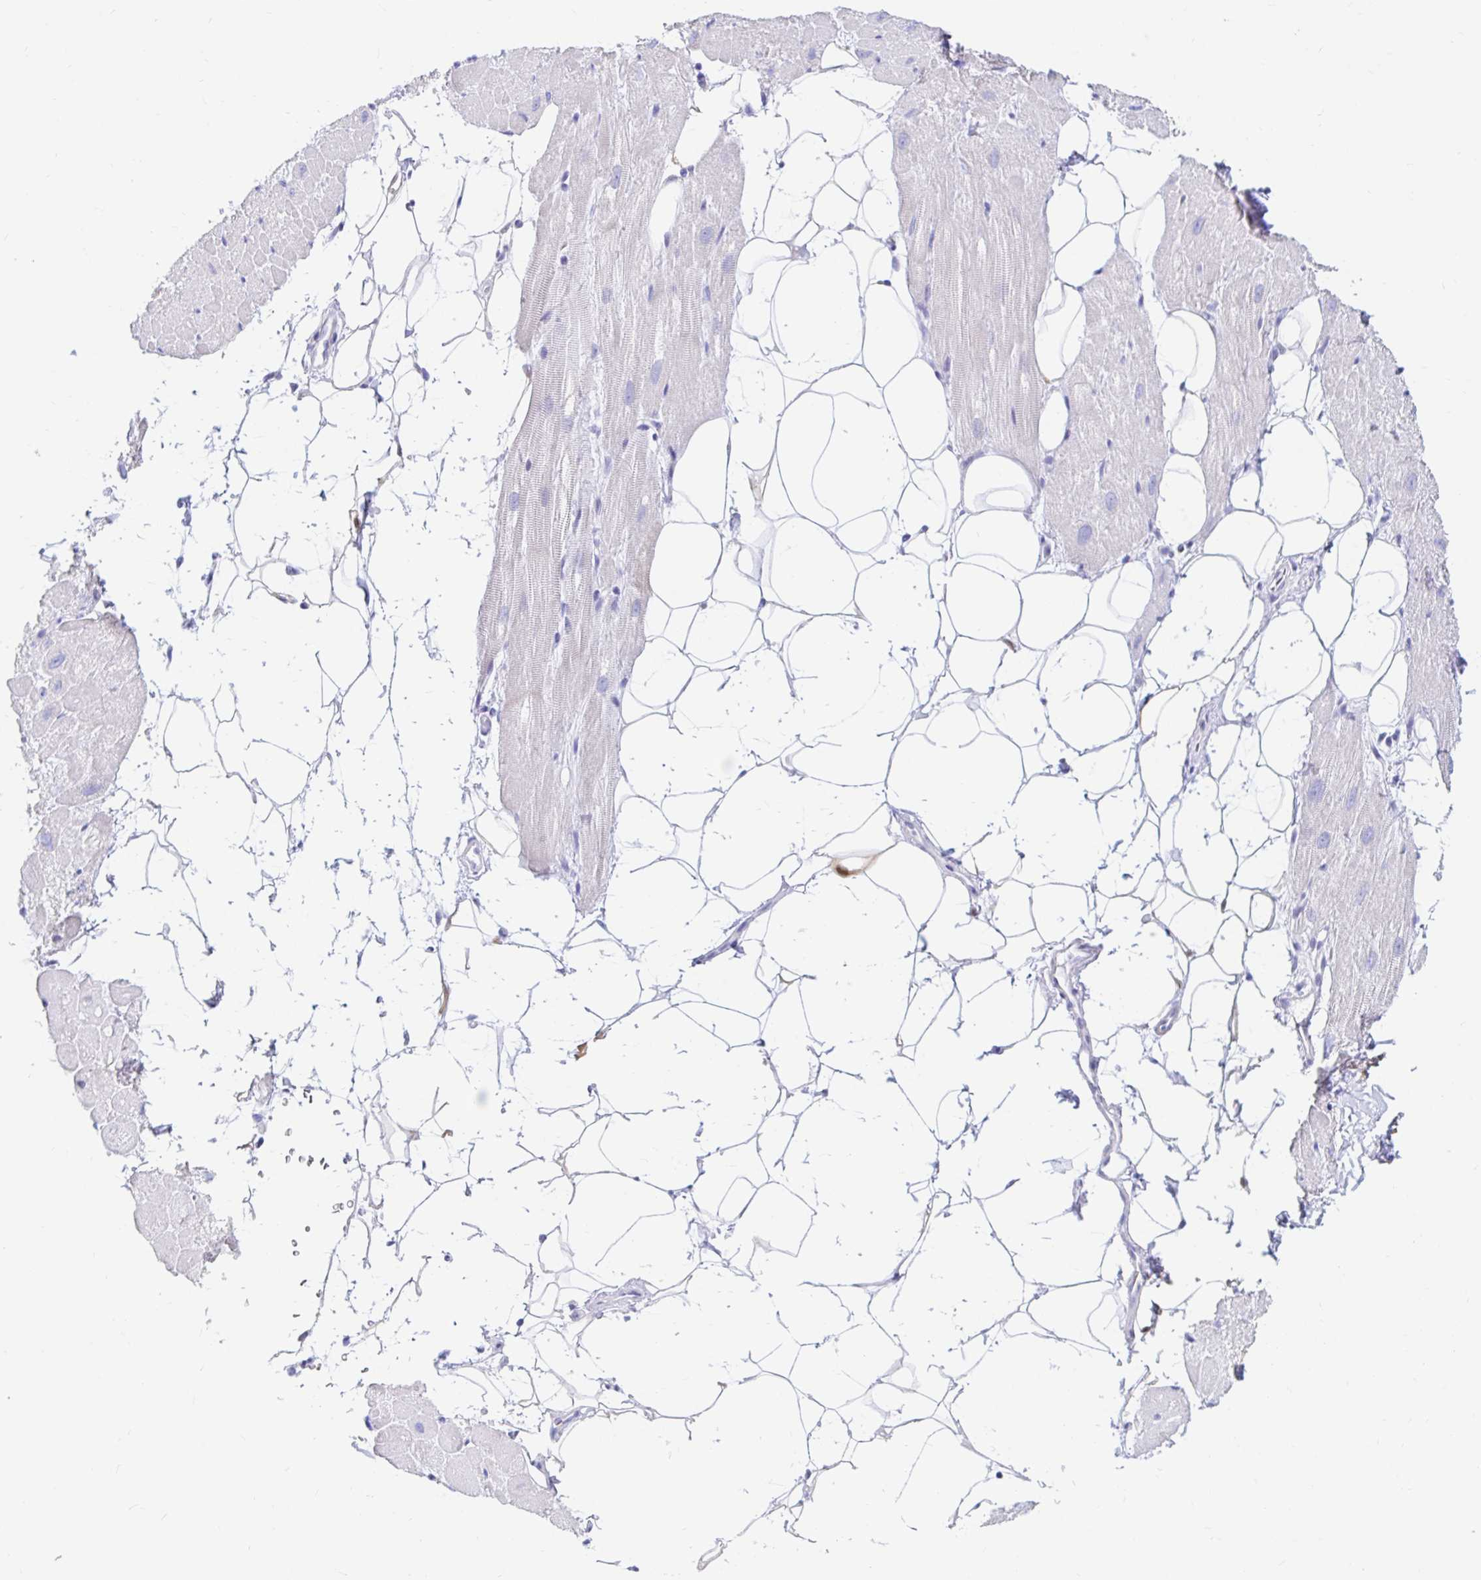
{"staining": {"intensity": "negative", "quantity": "none", "location": "none"}, "tissue": "heart muscle", "cell_type": "Cardiomyocytes", "image_type": "normal", "snomed": [{"axis": "morphology", "description": "Normal tissue, NOS"}, {"axis": "topography", "description": "Heart"}], "caption": "A photomicrograph of heart muscle stained for a protein shows no brown staining in cardiomyocytes.", "gene": "PPP1R1B", "patient": {"sex": "male", "age": 62}}